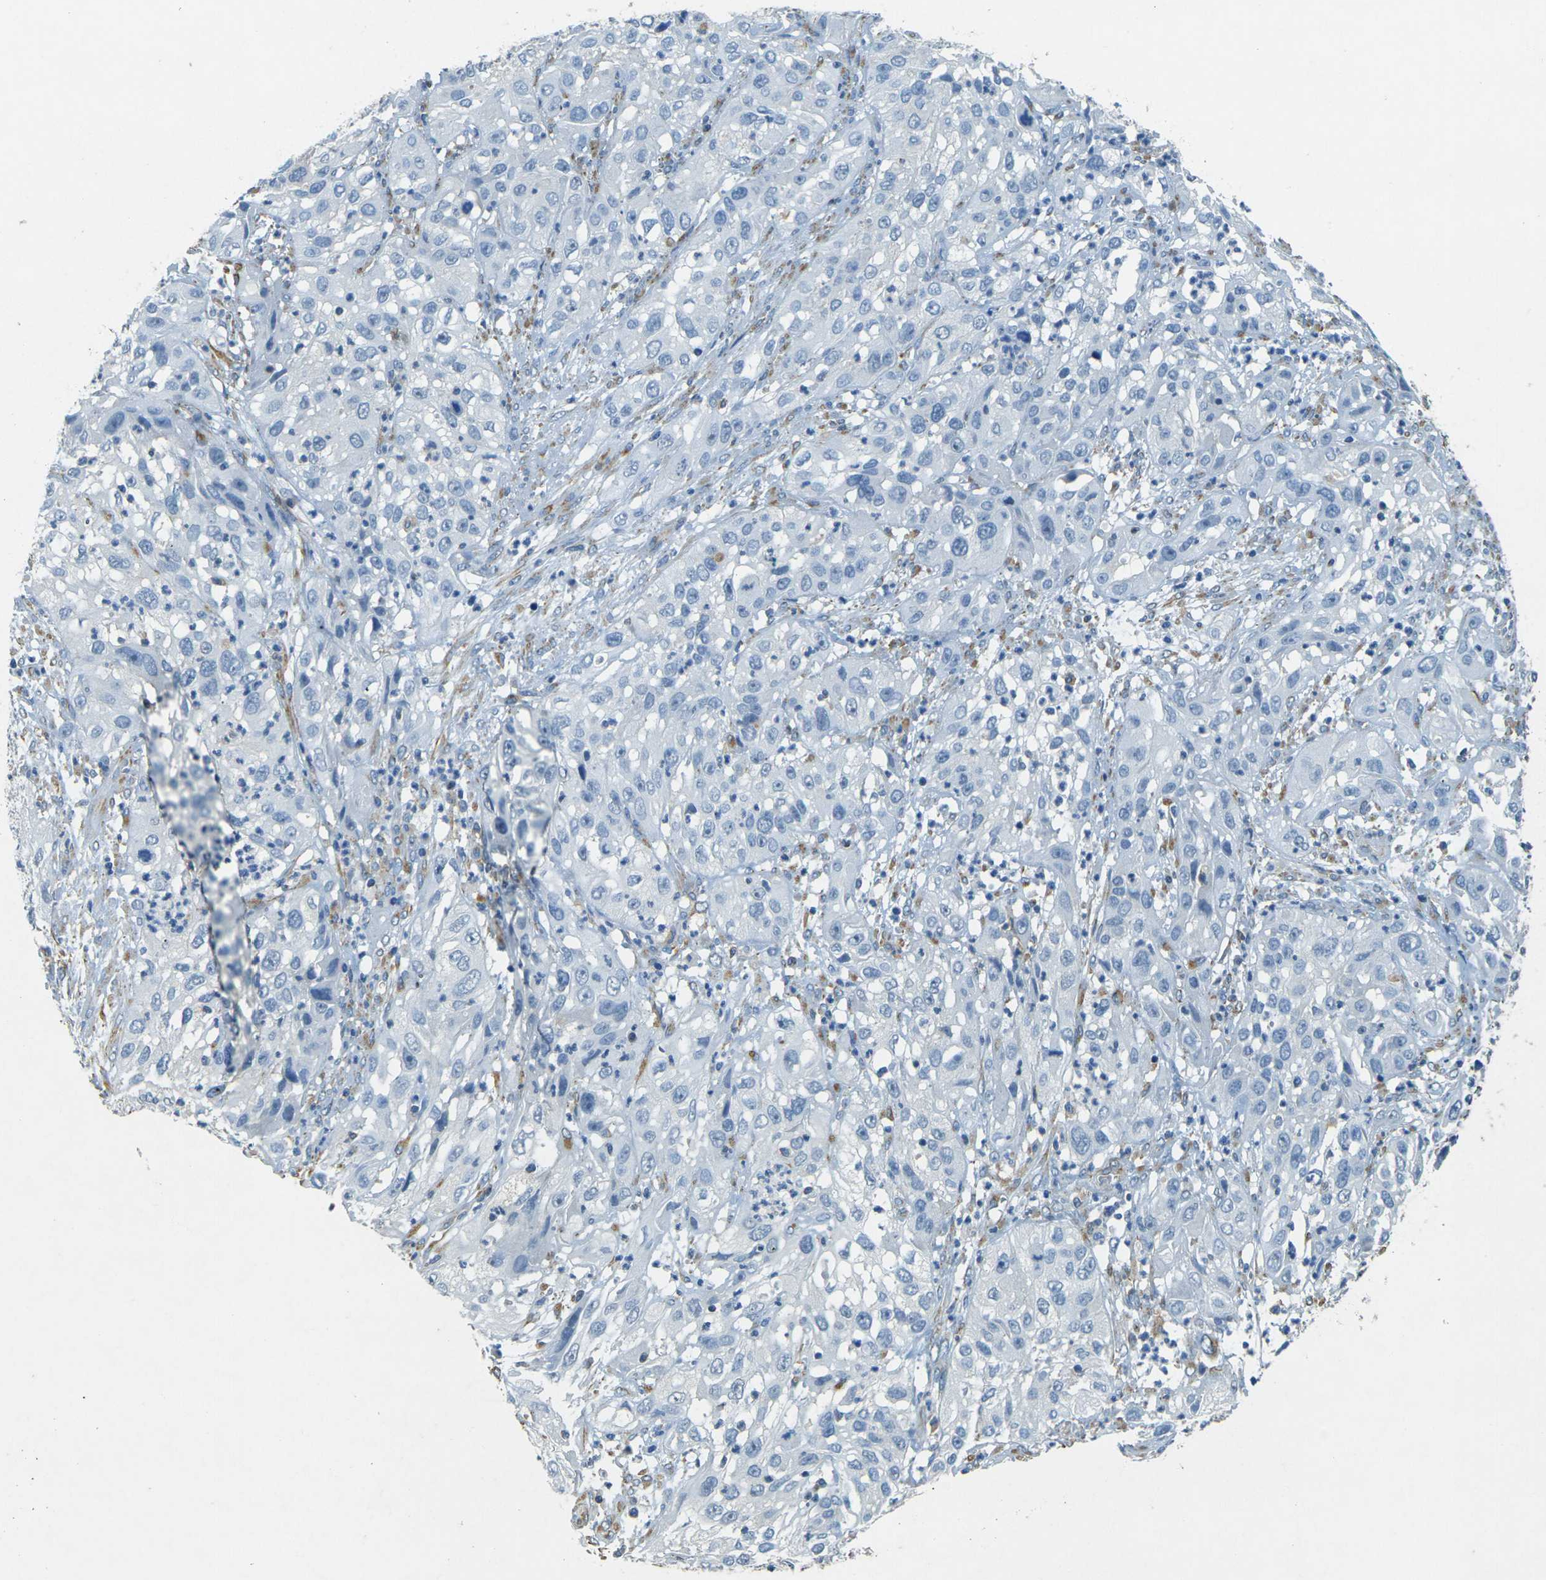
{"staining": {"intensity": "negative", "quantity": "none", "location": "none"}, "tissue": "cervical cancer", "cell_type": "Tumor cells", "image_type": "cancer", "snomed": [{"axis": "morphology", "description": "Squamous cell carcinoma, NOS"}, {"axis": "topography", "description": "Cervix"}], "caption": "Immunohistochemical staining of human squamous cell carcinoma (cervical) displays no significant positivity in tumor cells.", "gene": "SORT1", "patient": {"sex": "female", "age": 32}}